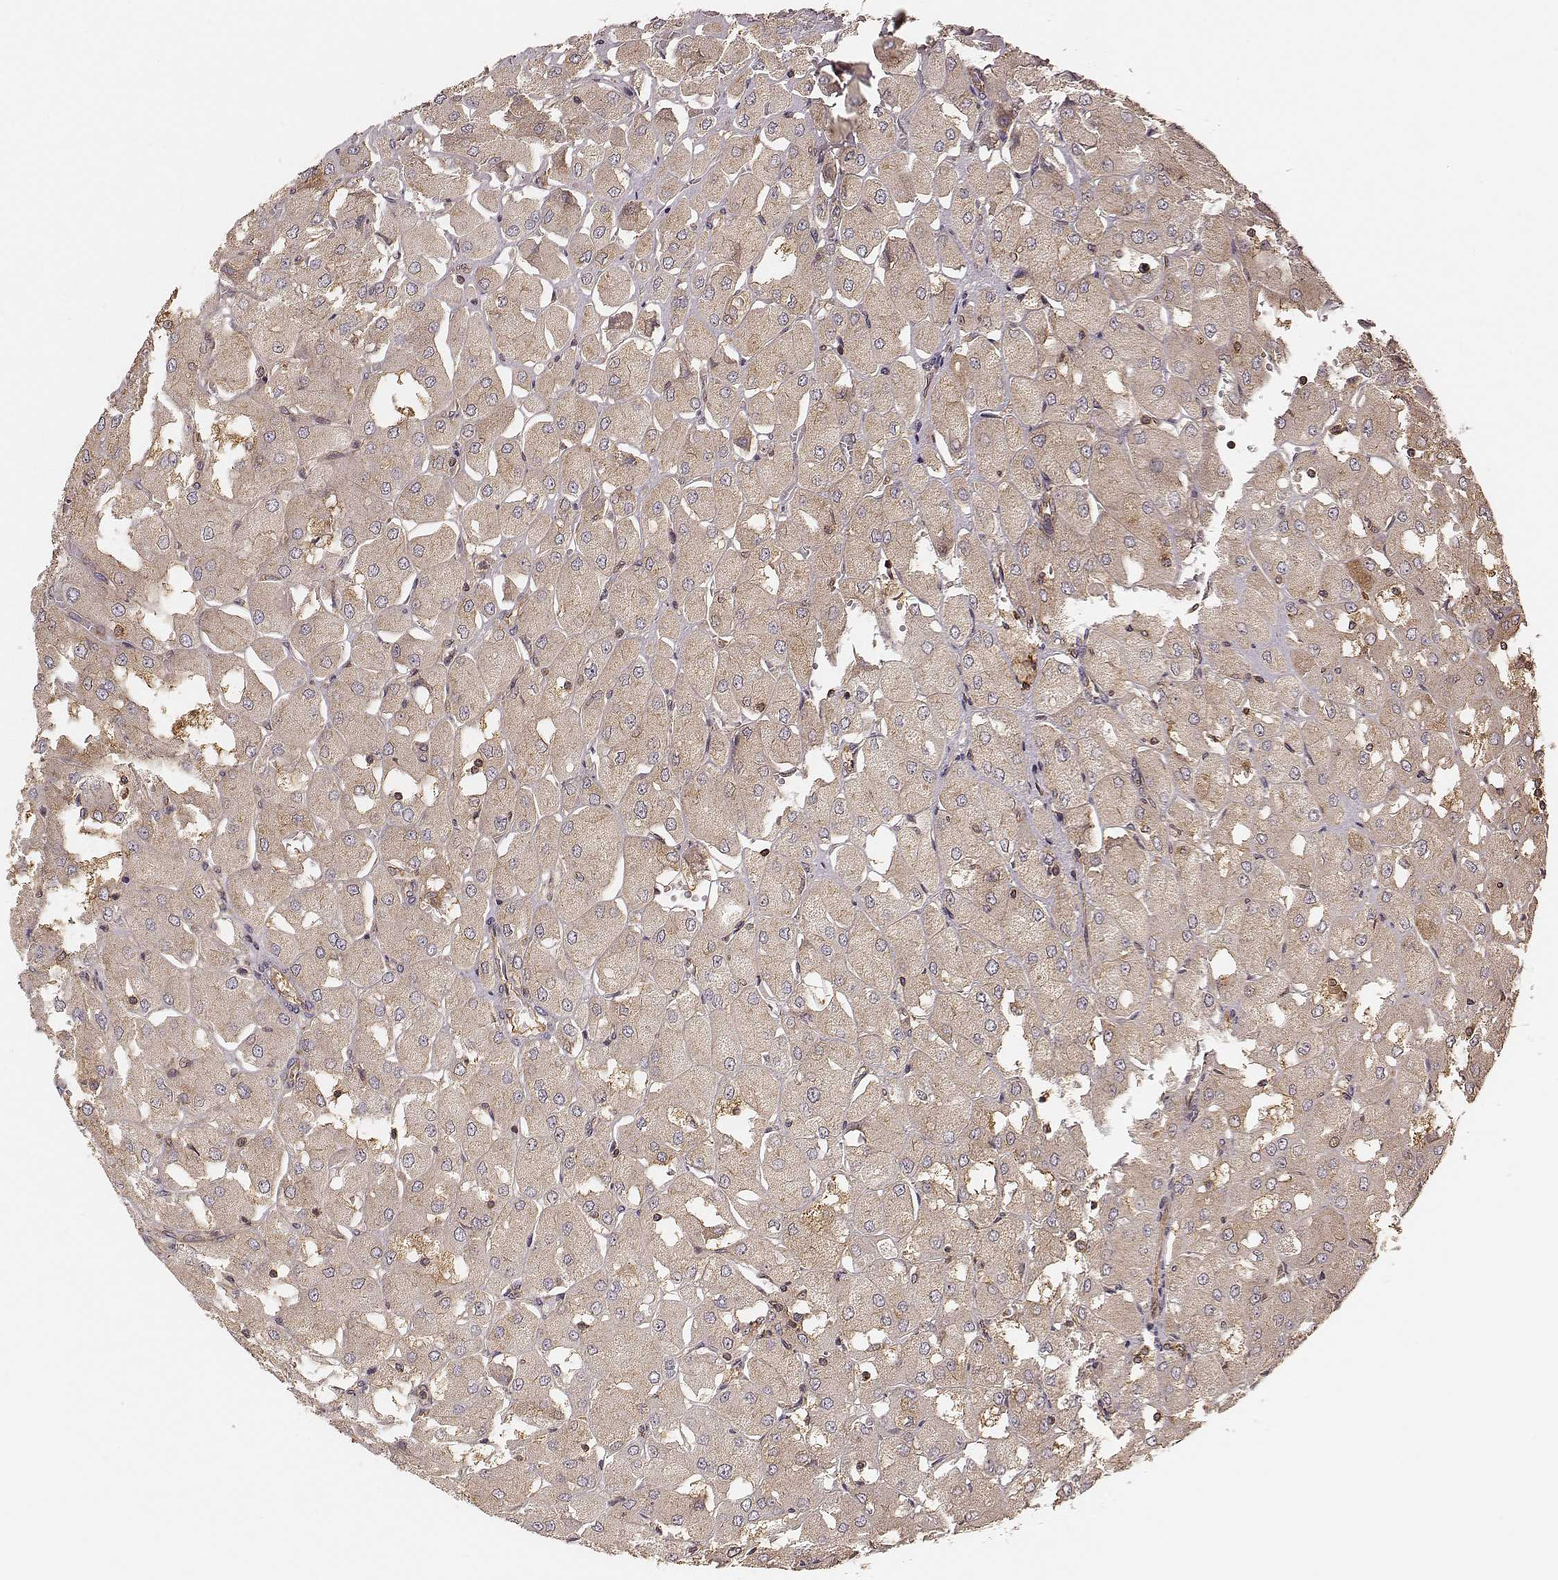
{"staining": {"intensity": "moderate", "quantity": ">75%", "location": "cytoplasmic/membranous"}, "tissue": "renal cancer", "cell_type": "Tumor cells", "image_type": "cancer", "snomed": [{"axis": "morphology", "description": "Adenocarcinoma, NOS"}, {"axis": "topography", "description": "Kidney"}], "caption": "Immunohistochemical staining of renal cancer demonstrates medium levels of moderate cytoplasmic/membranous protein positivity in approximately >75% of tumor cells. The protein is shown in brown color, while the nuclei are stained blue.", "gene": "CARS1", "patient": {"sex": "male", "age": 72}}